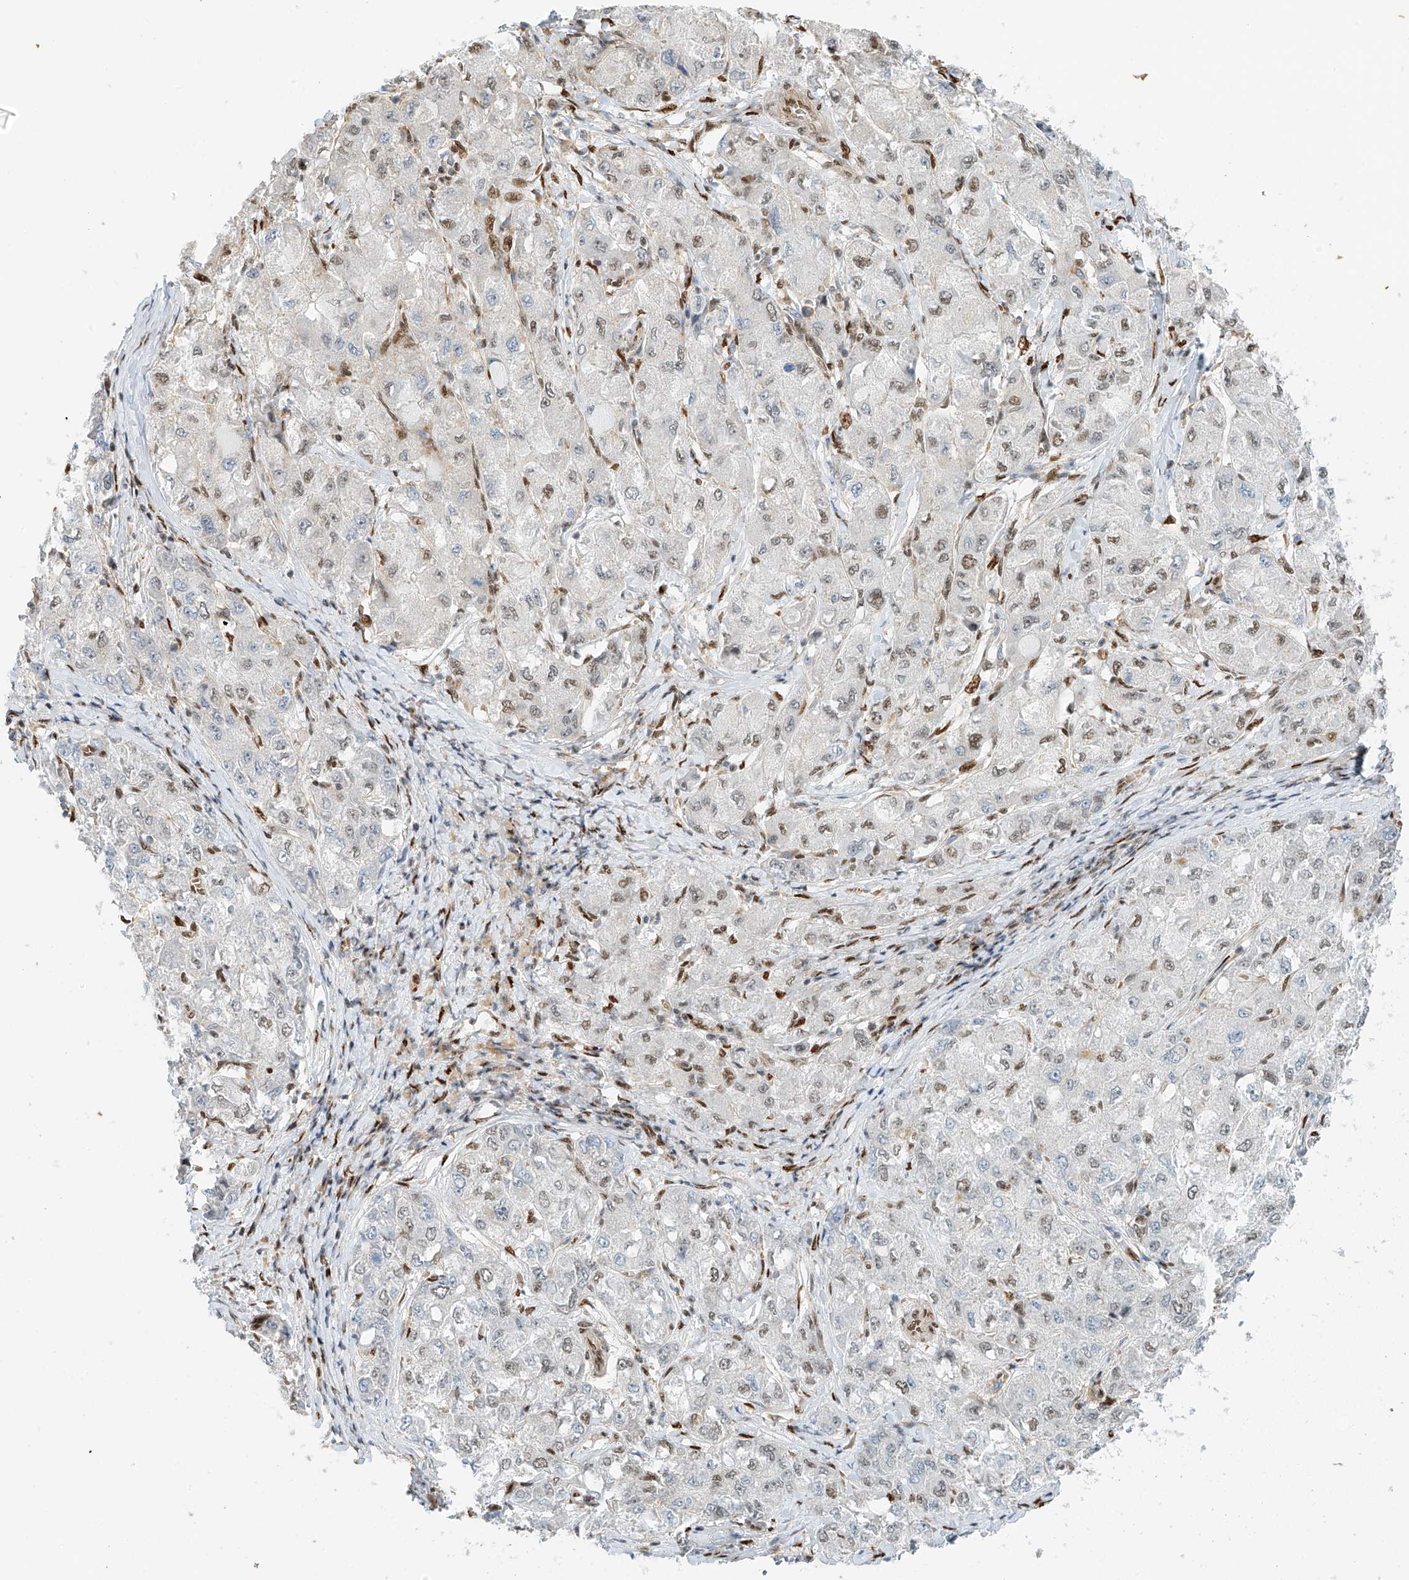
{"staining": {"intensity": "weak", "quantity": "<25%", "location": "nuclear"}, "tissue": "liver cancer", "cell_type": "Tumor cells", "image_type": "cancer", "snomed": [{"axis": "morphology", "description": "Carcinoma, Hepatocellular, NOS"}, {"axis": "topography", "description": "Liver"}], "caption": "Tumor cells show no significant protein staining in liver hepatocellular carcinoma.", "gene": "ZNF514", "patient": {"sex": "male", "age": 80}}